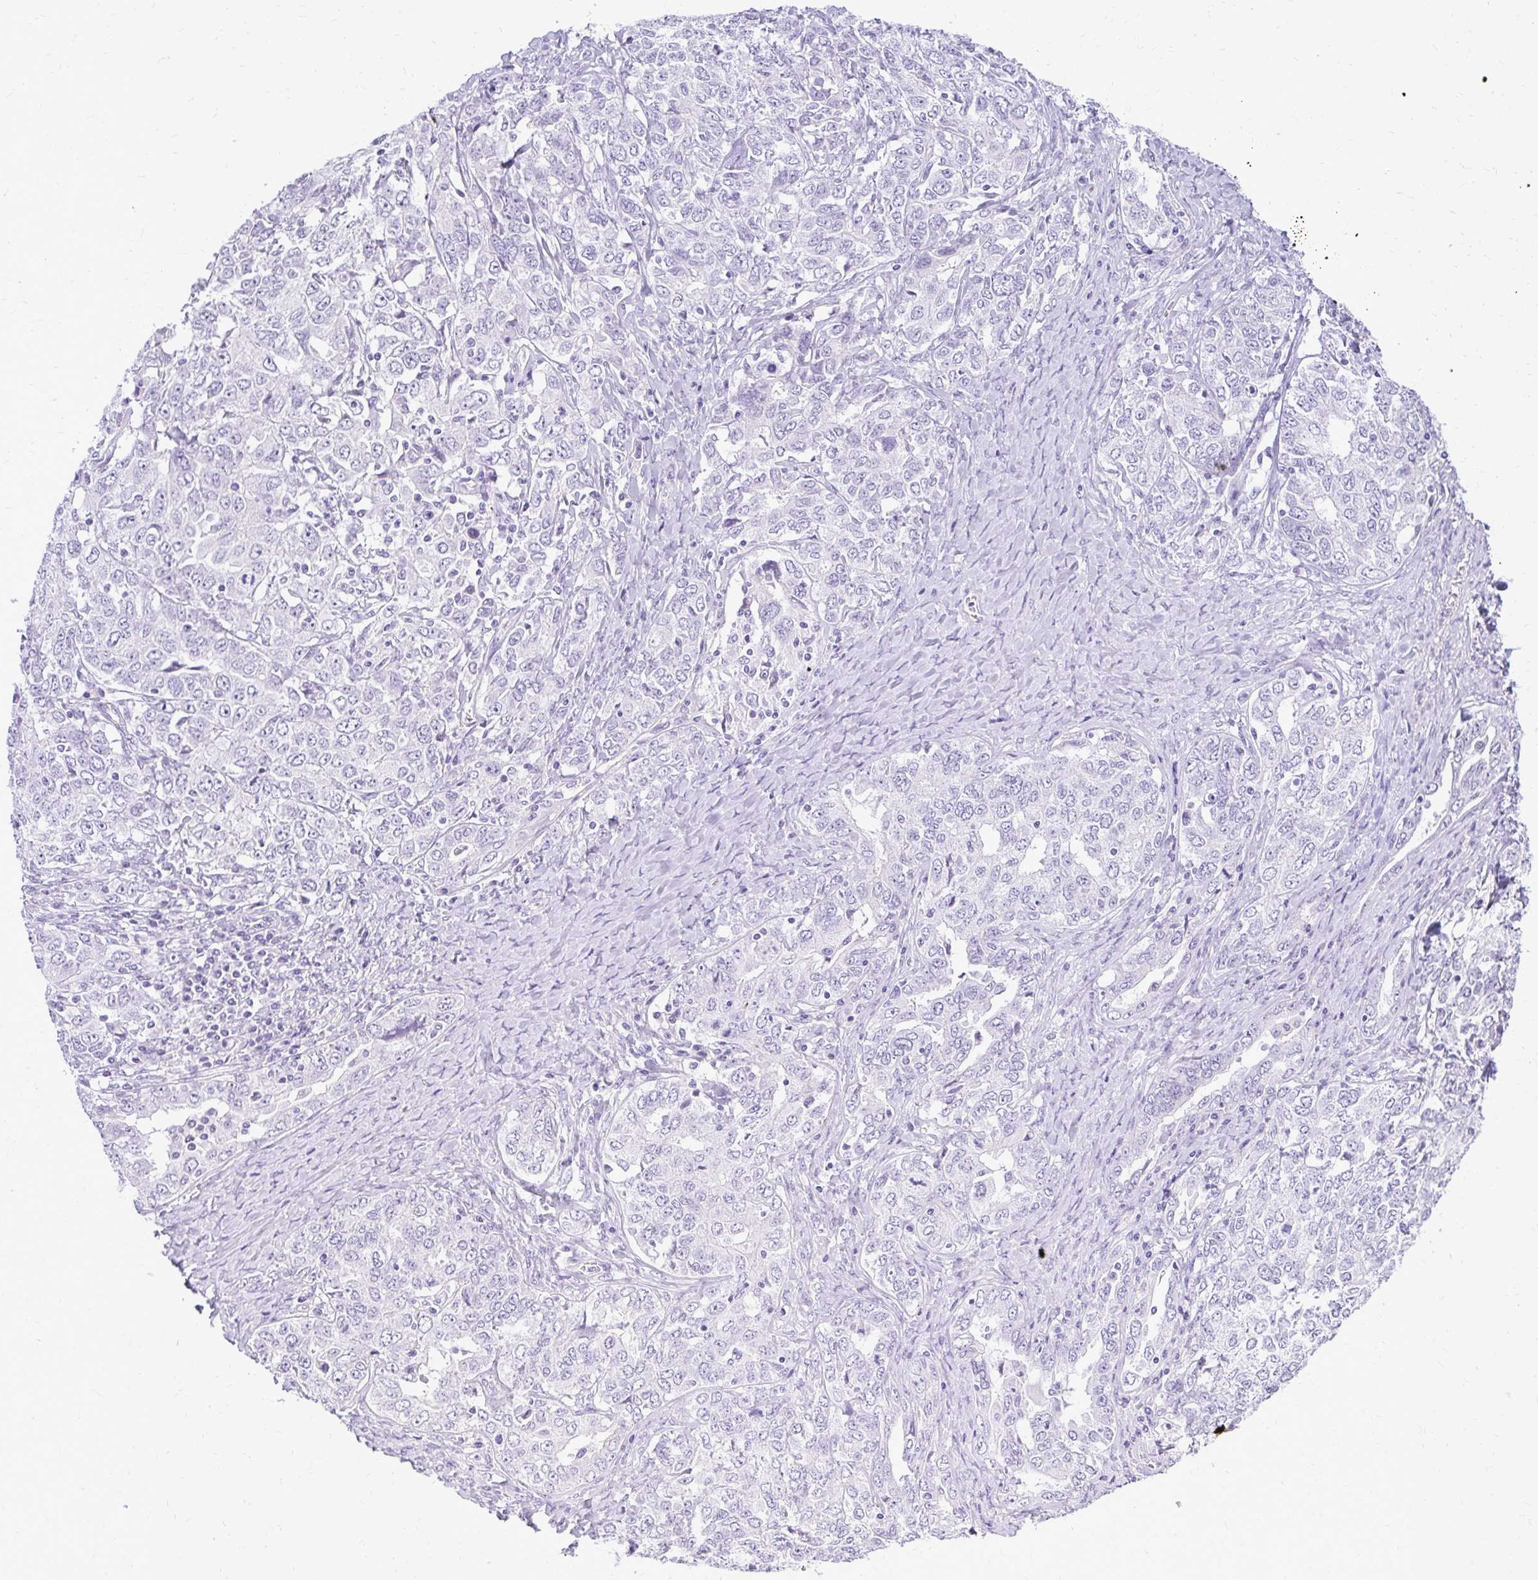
{"staining": {"intensity": "negative", "quantity": "none", "location": "none"}, "tissue": "ovarian cancer", "cell_type": "Tumor cells", "image_type": "cancer", "snomed": [{"axis": "morphology", "description": "Carcinoma, endometroid"}, {"axis": "topography", "description": "Ovary"}], "caption": "Image shows no protein staining in tumor cells of ovarian cancer (endometroid carcinoma) tissue.", "gene": "PRAP1", "patient": {"sex": "female", "age": 62}}